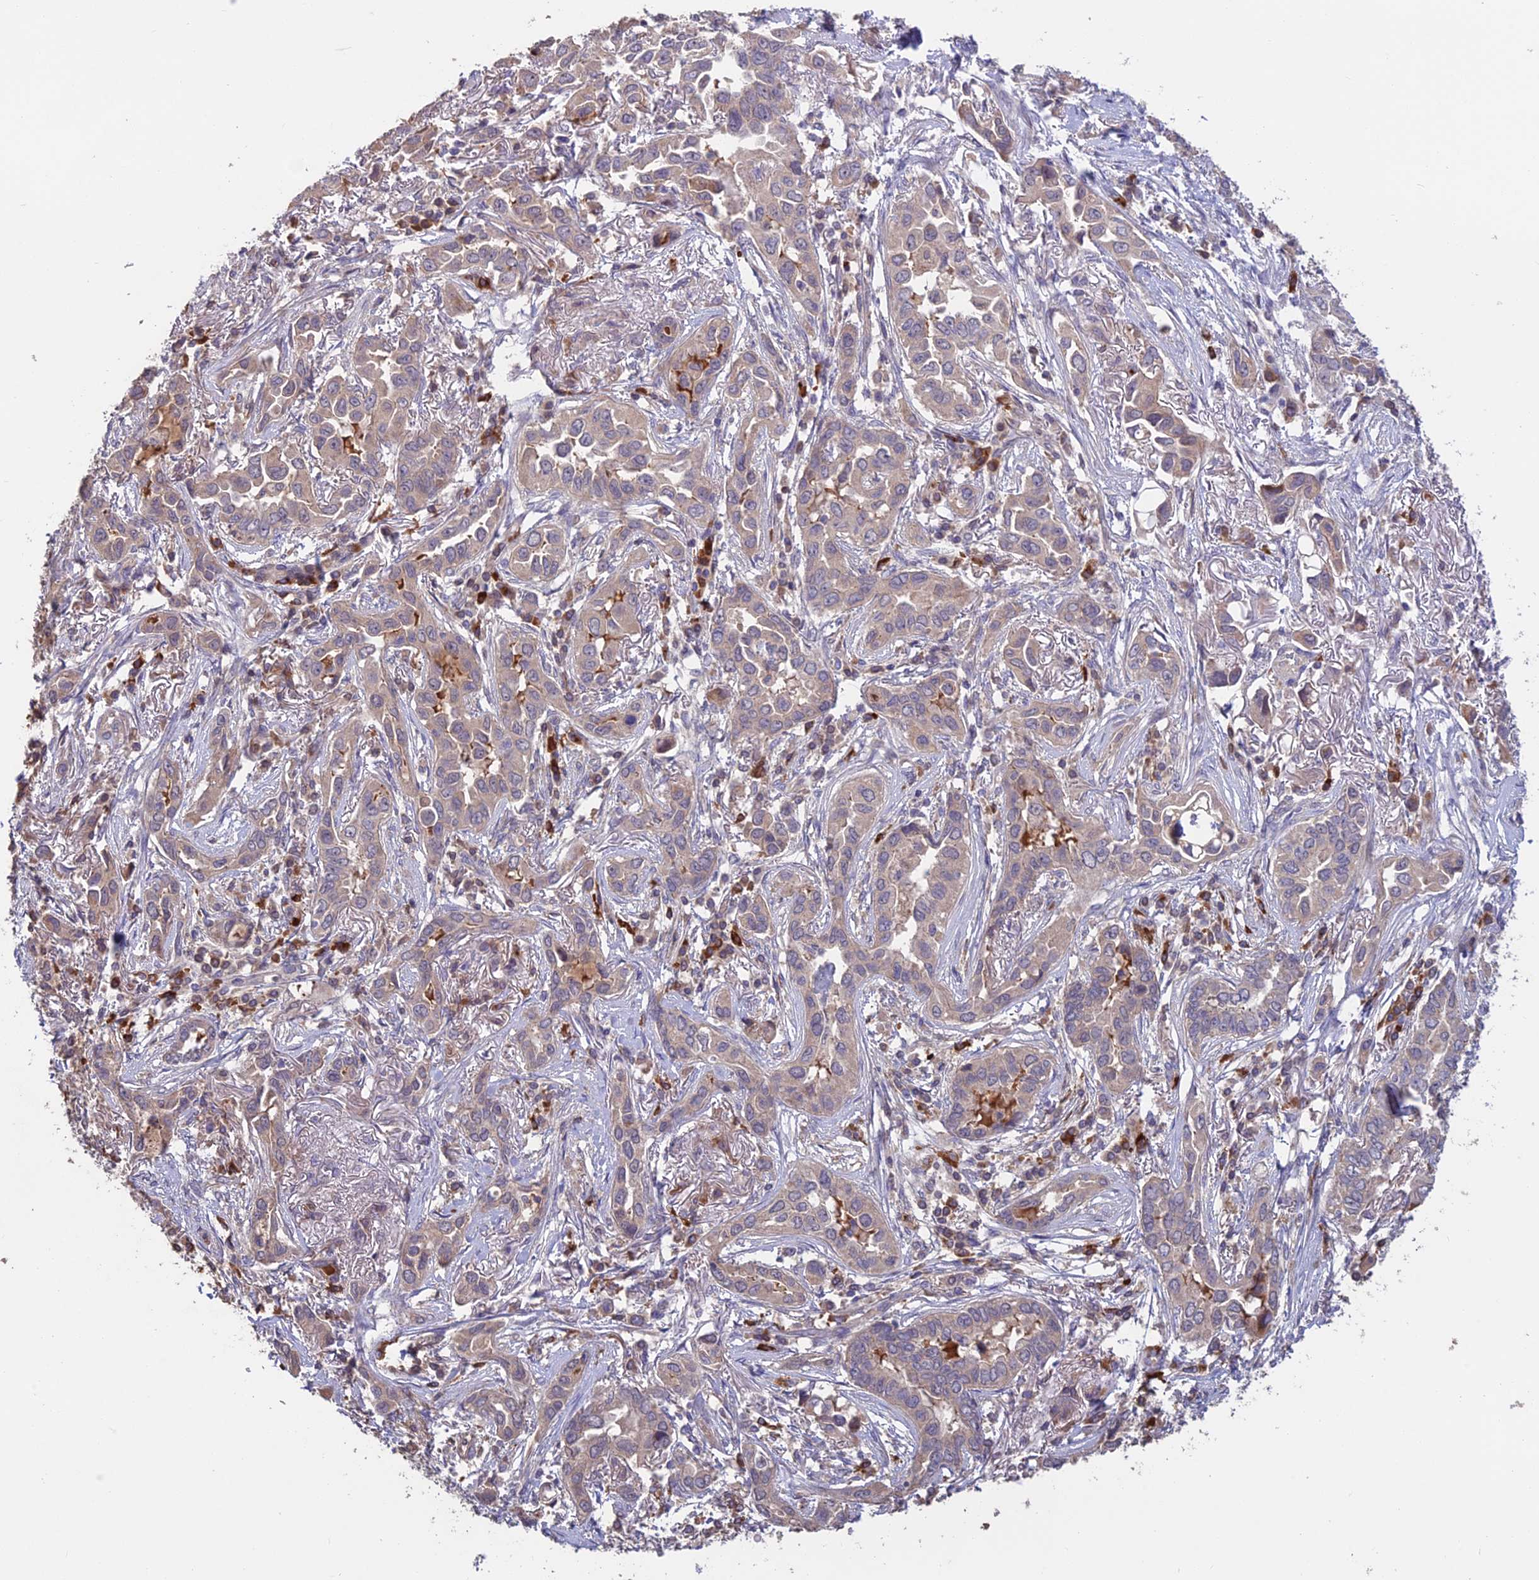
{"staining": {"intensity": "moderate", "quantity": "25%-75%", "location": "cytoplasmic/membranous"}, "tissue": "lung cancer", "cell_type": "Tumor cells", "image_type": "cancer", "snomed": [{"axis": "morphology", "description": "Adenocarcinoma, NOS"}, {"axis": "topography", "description": "Lung"}], "caption": "This histopathology image exhibits immunohistochemistry (IHC) staining of human lung adenocarcinoma, with medium moderate cytoplasmic/membranous staining in approximately 25%-75% of tumor cells.", "gene": "SHISA5", "patient": {"sex": "female", "age": 76}}